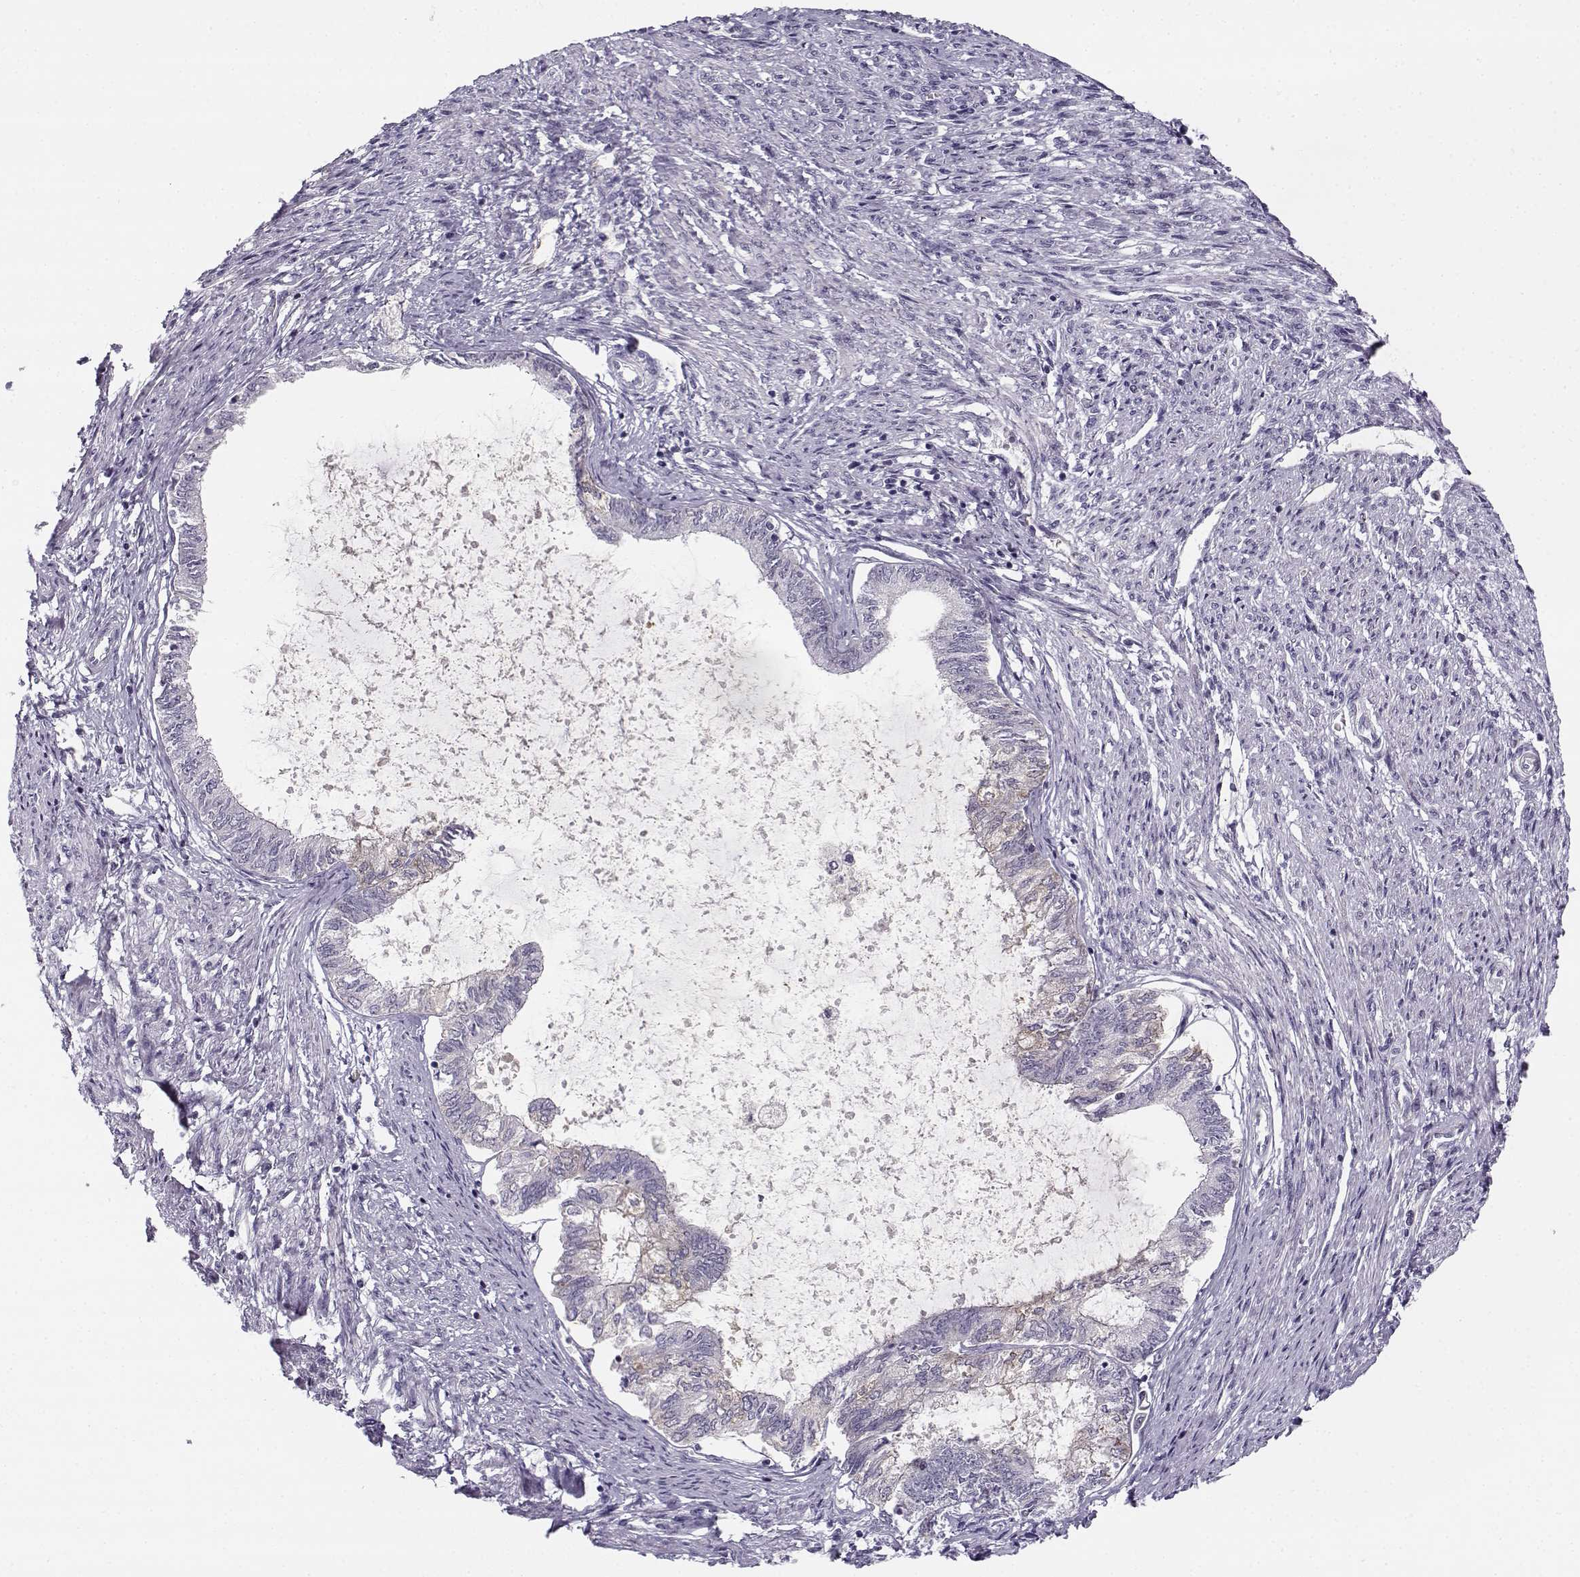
{"staining": {"intensity": "negative", "quantity": "none", "location": "none"}, "tissue": "endometrial cancer", "cell_type": "Tumor cells", "image_type": "cancer", "snomed": [{"axis": "morphology", "description": "Adenocarcinoma, NOS"}, {"axis": "topography", "description": "Endometrium"}], "caption": "Tumor cells are negative for protein expression in human adenocarcinoma (endometrial).", "gene": "DDX25", "patient": {"sex": "female", "age": 86}}